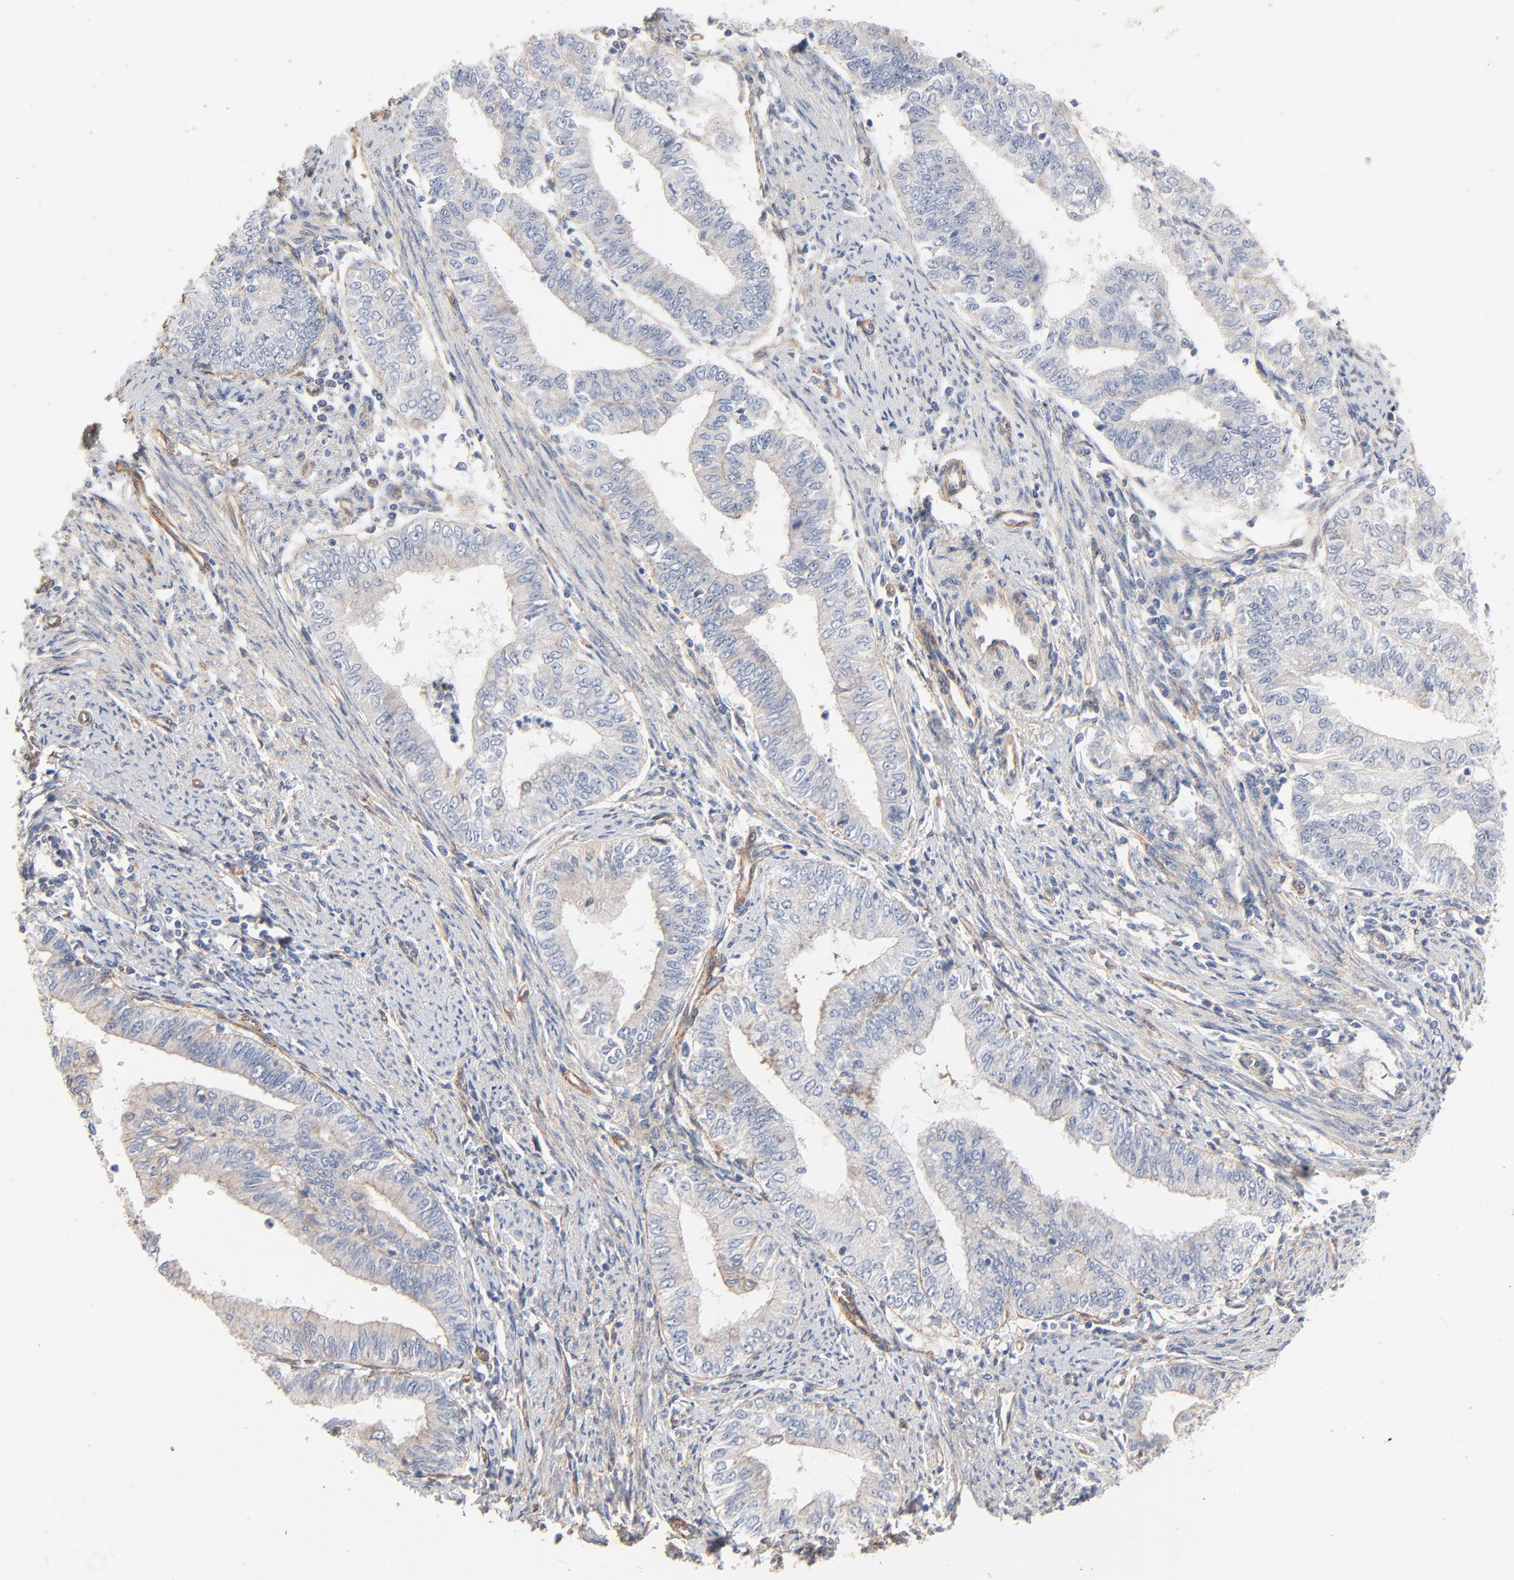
{"staining": {"intensity": "negative", "quantity": "none", "location": "none"}, "tissue": "endometrial cancer", "cell_type": "Tumor cells", "image_type": "cancer", "snomed": [{"axis": "morphology", "description": "Adenocarcinoma, NOS"}, {"axis": "topography", "description": "Endometrium"}], "caption": "The photomicrograph demonstrates no staining of tumor cells in endometrial adenocarcinoma.", "gene": "ABCD4", "patient": {"sex": "female", "age": 66}}